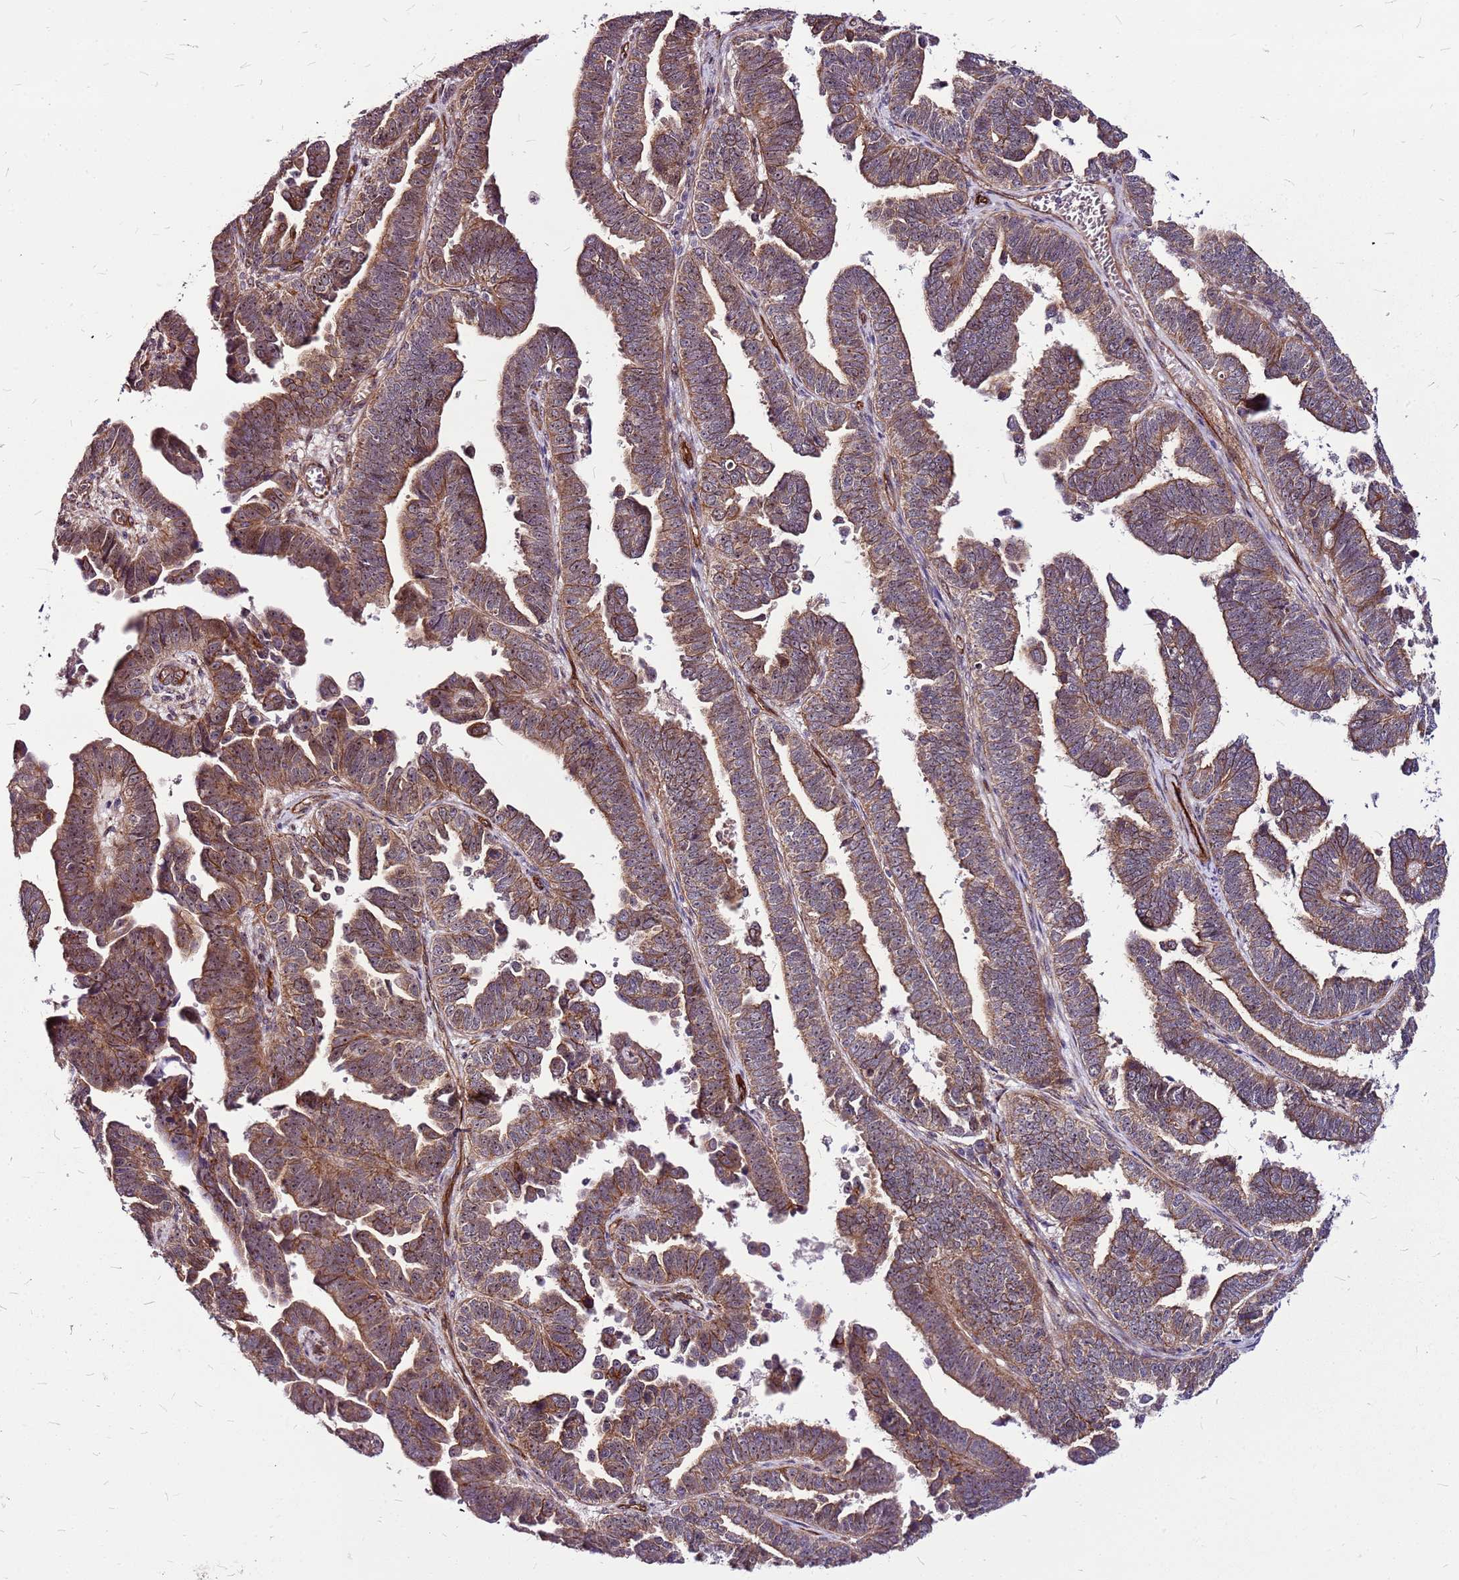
{"staining": {"intensity": "moderate", "quantity": ">75%", "location": "cytoplasmic/membranous"}, "tissue": "endometrial cancer", "cell_type": "Tumor cells", "image_type": "cancer", "snomed": [{"axis": "morphology", "description": "Adenocarcinoma, NOS"}, {"axis": "topography", "description": "Endometrium"}], "caption": "DAB immunohistochemical staining of human adenocarcinoma (endometrial) displays moderate cytoplasmic/membranous protein expression in about >75% of tumor cells.", "gene": "TOPAZ1", "patient": {"sex": "female", "age": 75}}